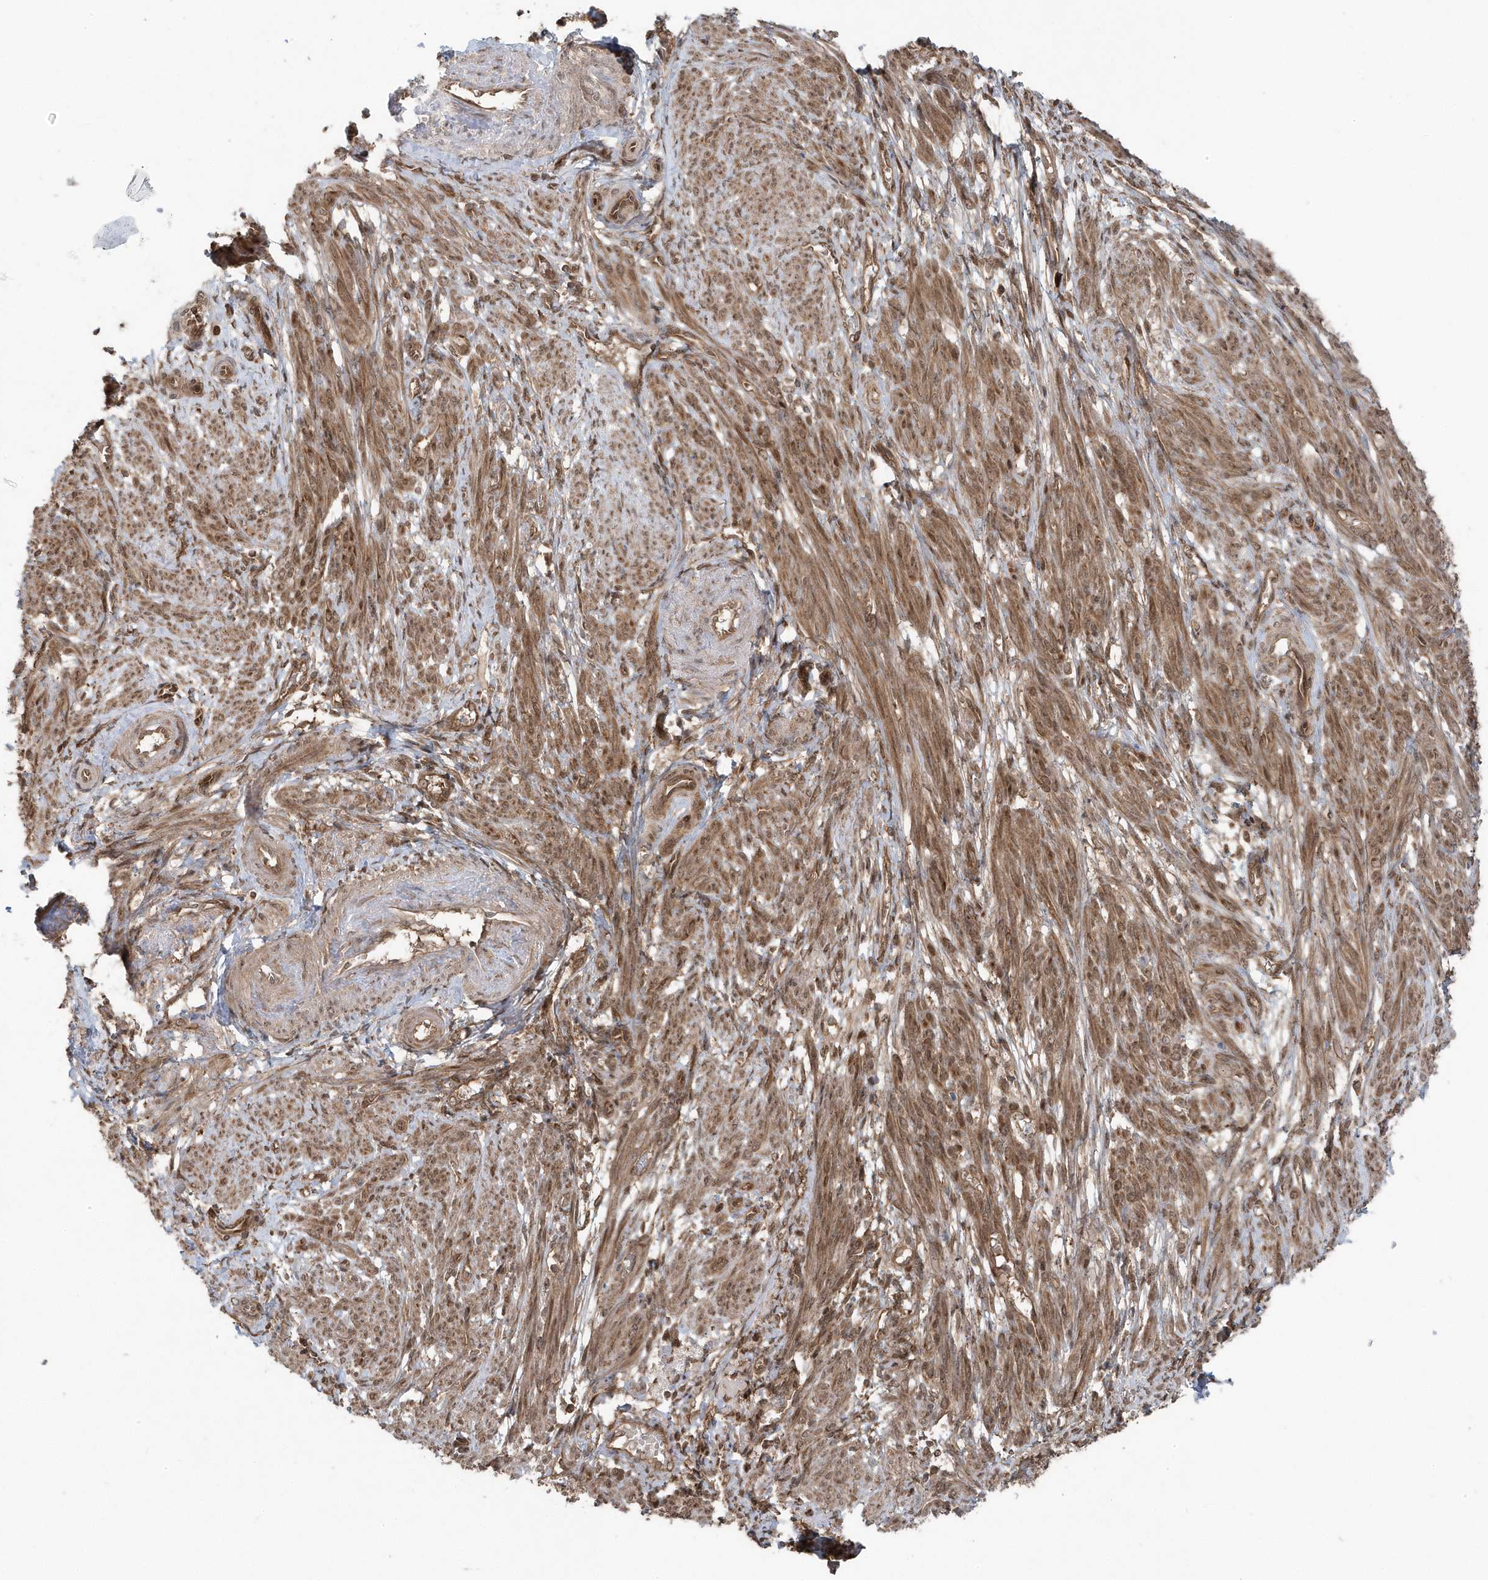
{"staining": {"intensity": "moderate", "quantity": ">75%", "location": "cytoplasmic/membranous,nuclear"}, "tissue": "smooth muscle", "cell_type": "Smooth muscle cells", "image_type": "normal", "snomed": [{"axis": "morphology", "description": "Normal tissue, NOS"}, {"axis": "topography", "description": "Smooth muscle"}], "caption": "An immunohistochemistry photomicrograph of unremarkable tissue is shown. Protein staining in brown labels moderate cytoplasmic/membranous,nuclear positivity in smooth muscle within smooth muscle cells. Immunohistochemistry stains the protein in brown and the nuclei are stained blue.", "gene": "MAPK1IP1L", "patient": {"sex": "female", "age": 39}}